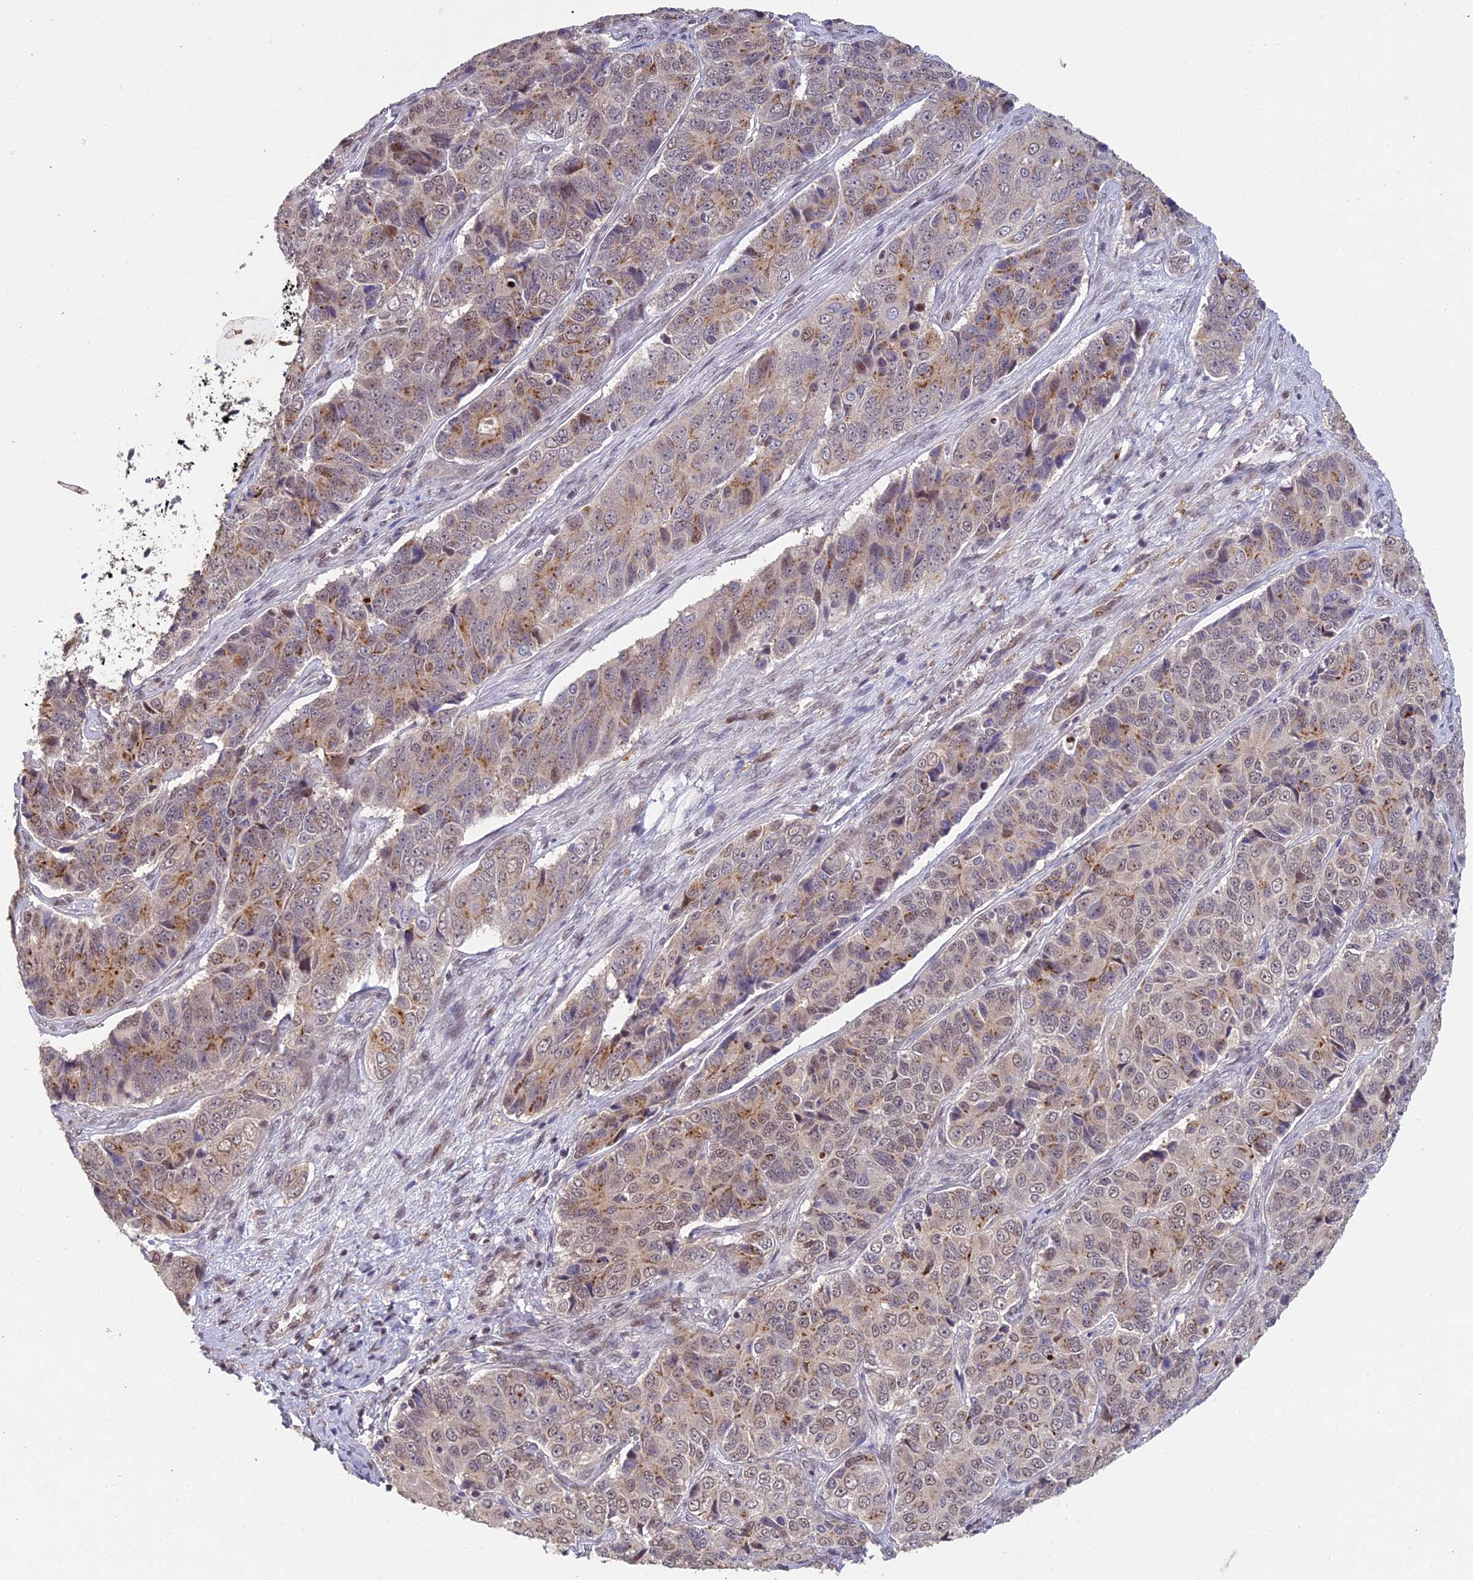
{"staining": {"intensity": "moderate", "quantity": ">75%", "location": "cytoplasmic/membranous,nuclear"}, "tissue": "ovarian cancer", "cell_type": "Tumor cells", "image_type": "cancer", "snomed": [{"axis": "morphology", "description": "Carcinoma, endometroid"}, {"axis": "topography", "description": "Ovary"}], "caption": "Tumor cells reveal medium levels of moderate cytoplasmic/membranous and nuclear positivity in about >75% of cells in human ovarian cancer (endometroid carcinoma).", "gene": "ABHD17A", "patient": {"sex": "female", "age": 51}}